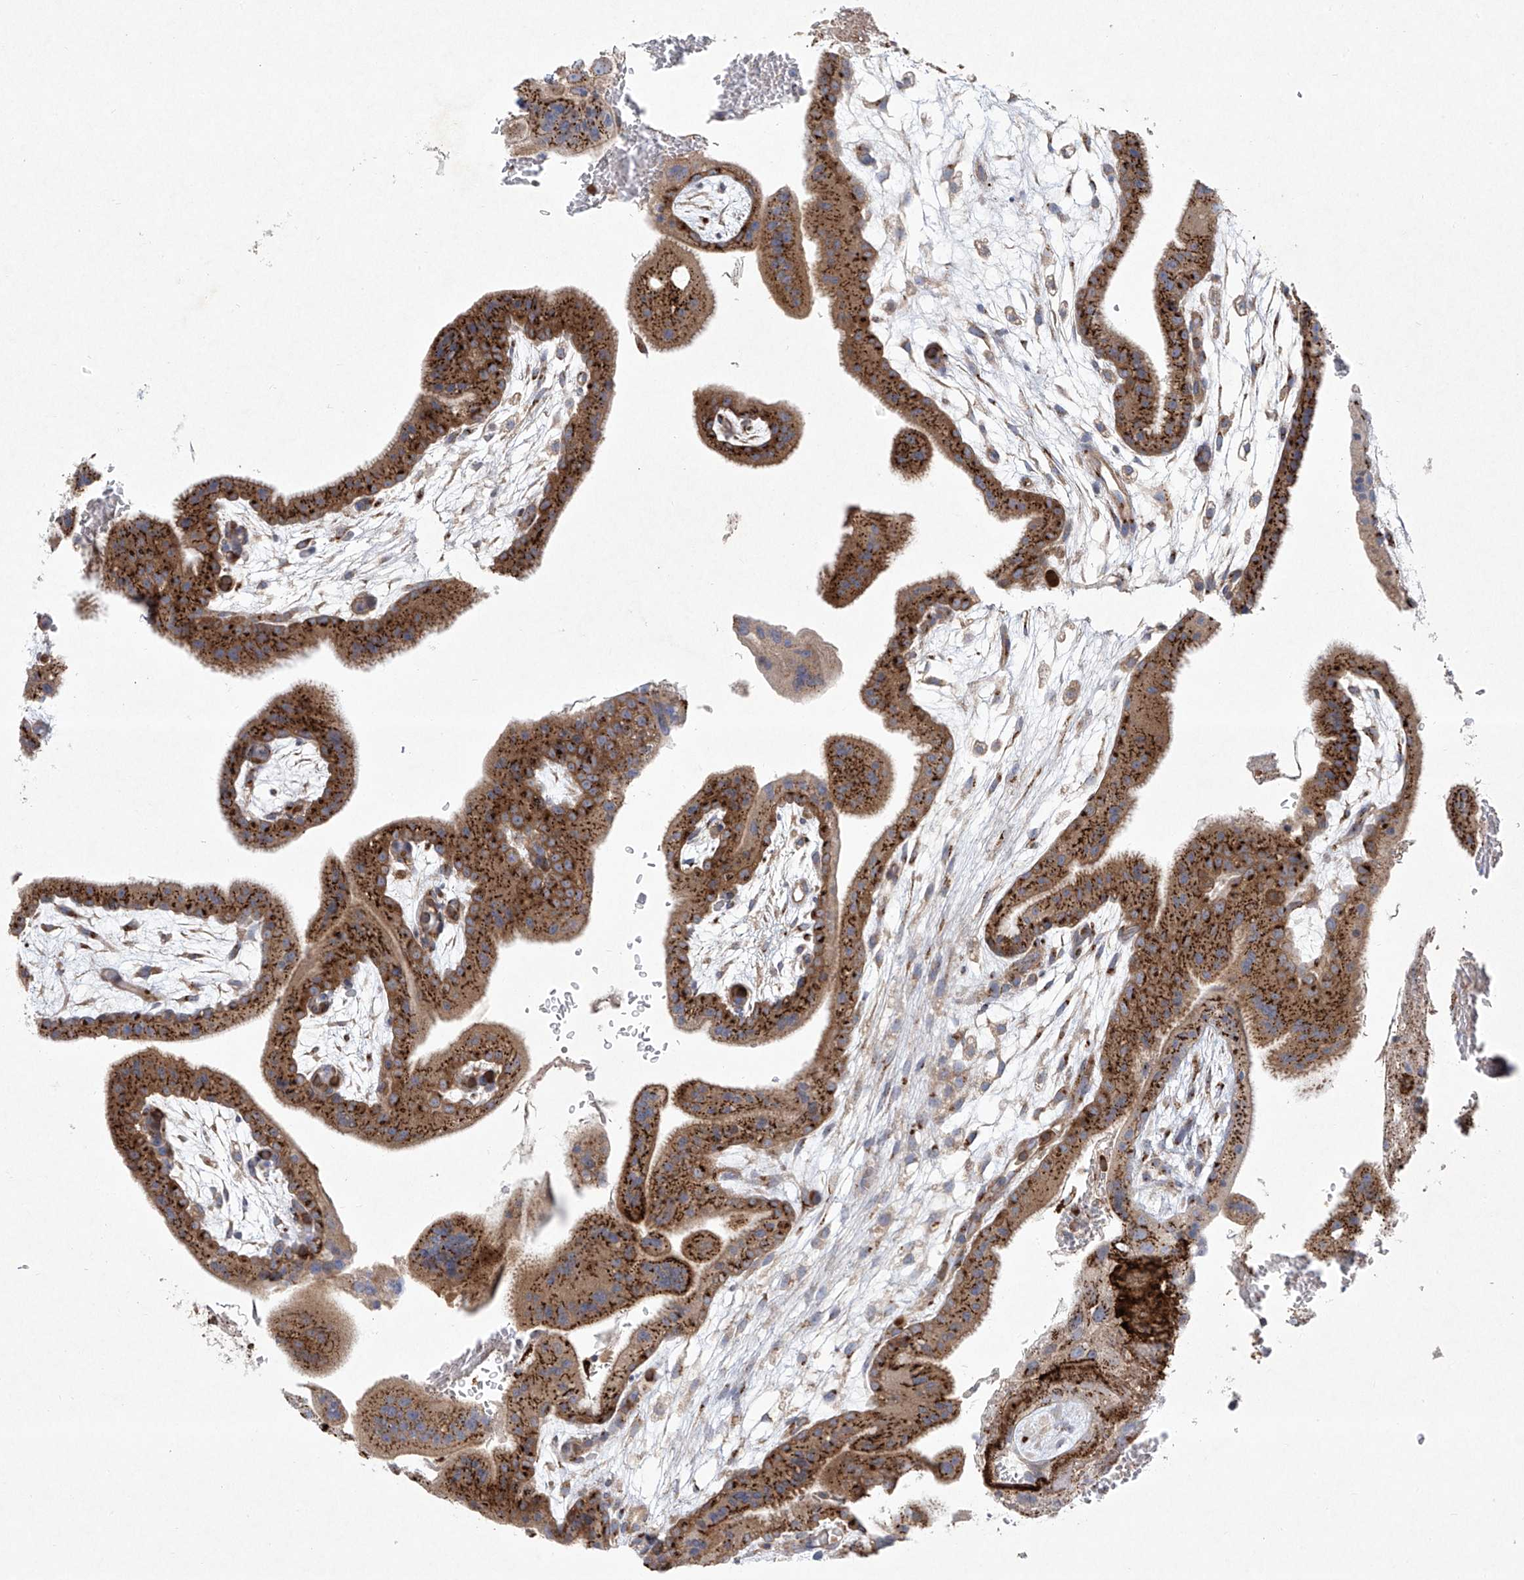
{"staining": {"intensity": "strong", "quantity": "25%-75%", "location": "cytoplasmic/membranous"}, "tissue": "placenta", "cell_type": "Trophoblastic cells", "image_type": "normal", "snomed": [{"axis": "morphology", "description": "Normal tissue, NOS"}, {"axis": "topography", "description": "Placenta"}], "caption": "This is a micrograph of immunohistochemistry (IHC) staining of benign placenta, which shows strong expression in the cytoplasmic/membranous of trophoblastic cells.", "gene": "TJAP1", "patient": {"sex": "female", "age": 35}}